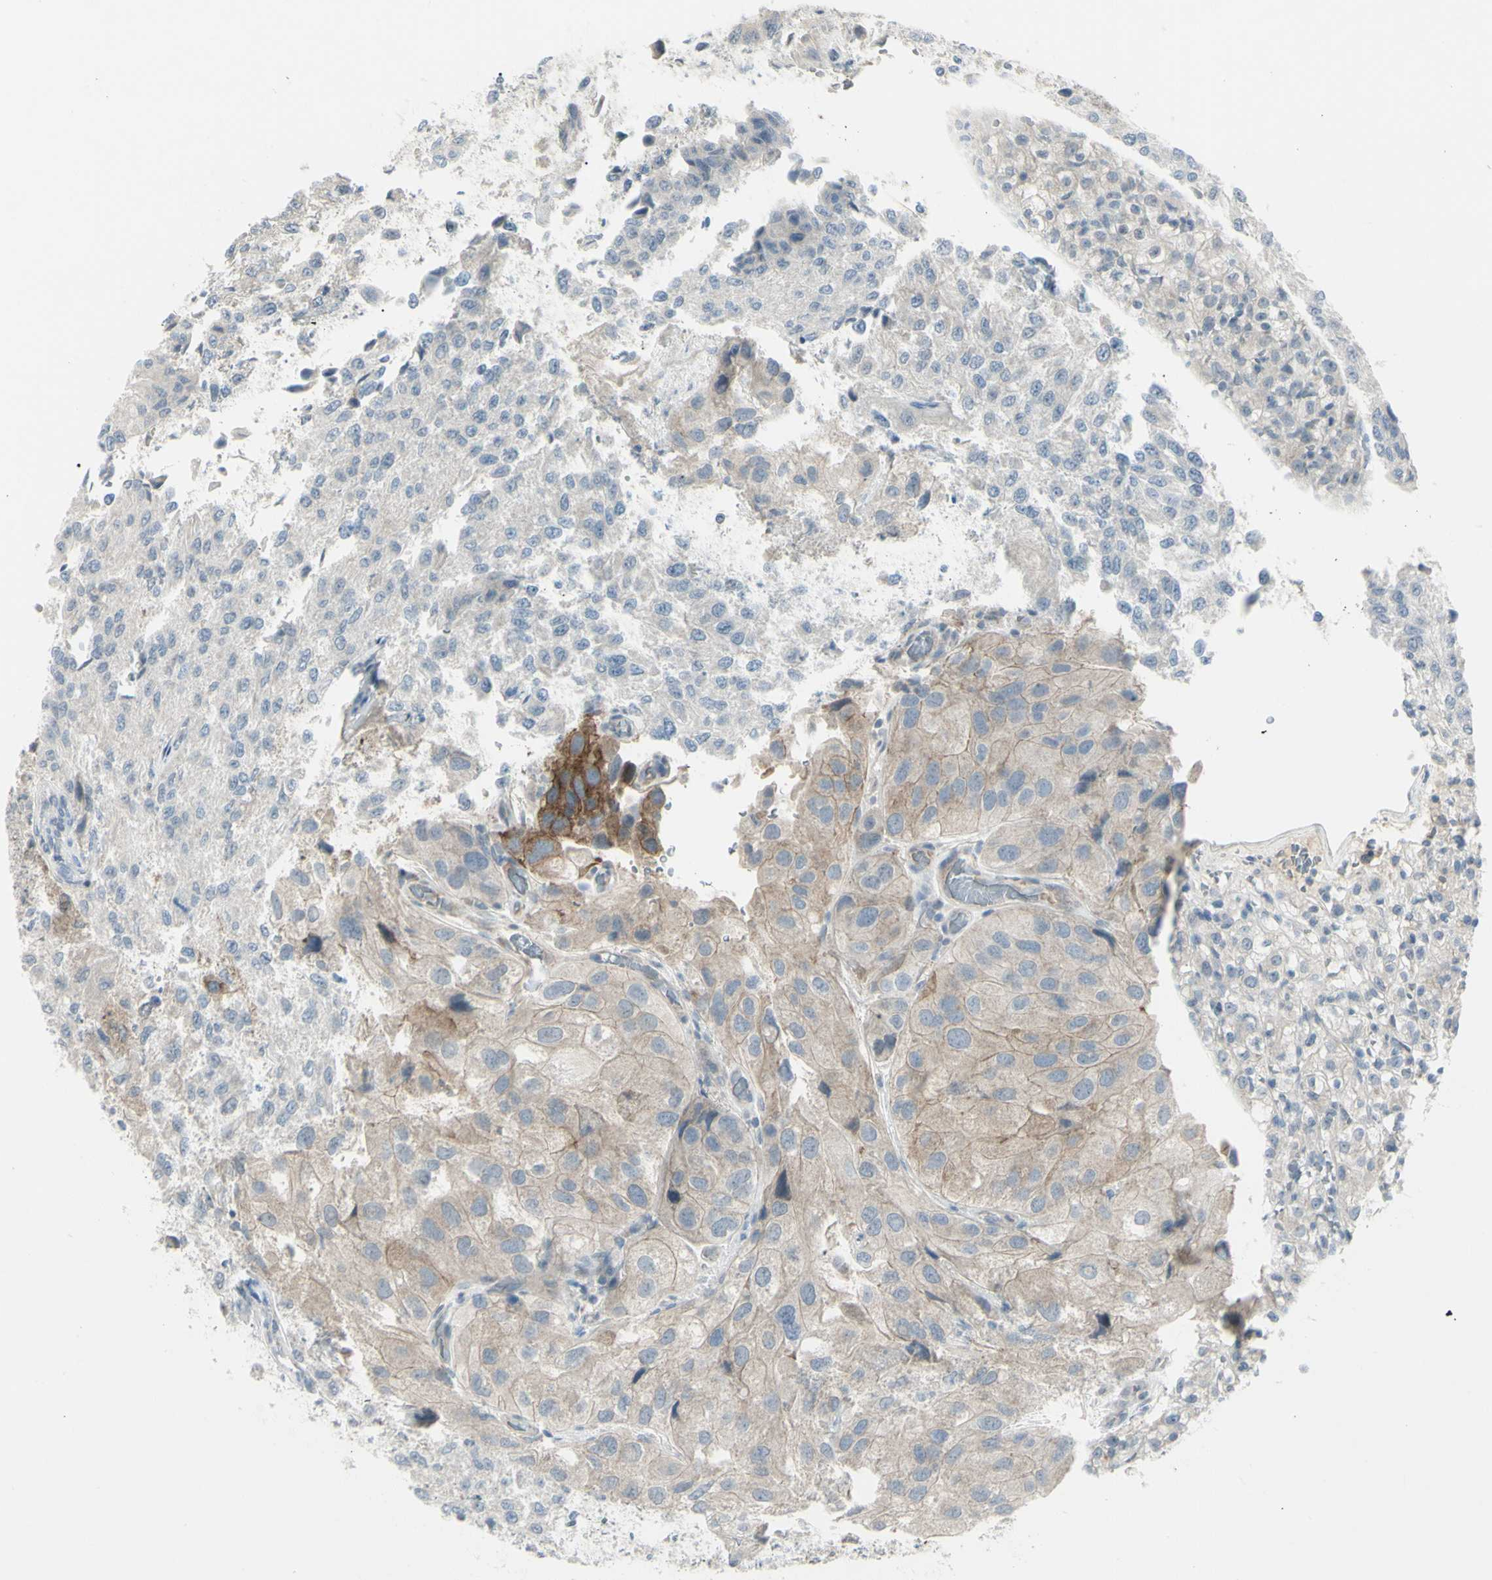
{"staining": {"intensity": "weak", "quantity": ">75%", "location": "cytoplasmic/membranous"}, "tissue": "renal cancer", "cell_type": "Tumor cells", "image_type": "cancer", "snomed": [{"axis": "morphology", "description": "Normal tissue, NOS"}, {"axis": "morphology", "description": "Adenocarcinoma, NOS"}, {"axis": "topography", "description": "Kidney"}], "caption": "A low amount of weak cytoplasmic/membranous staining is identified in about >75% of tumor cells in adenocarcinoma (renal) tissue.", "gene": "SH3GL2", "patient": {"sex": "female", "age": 72}}